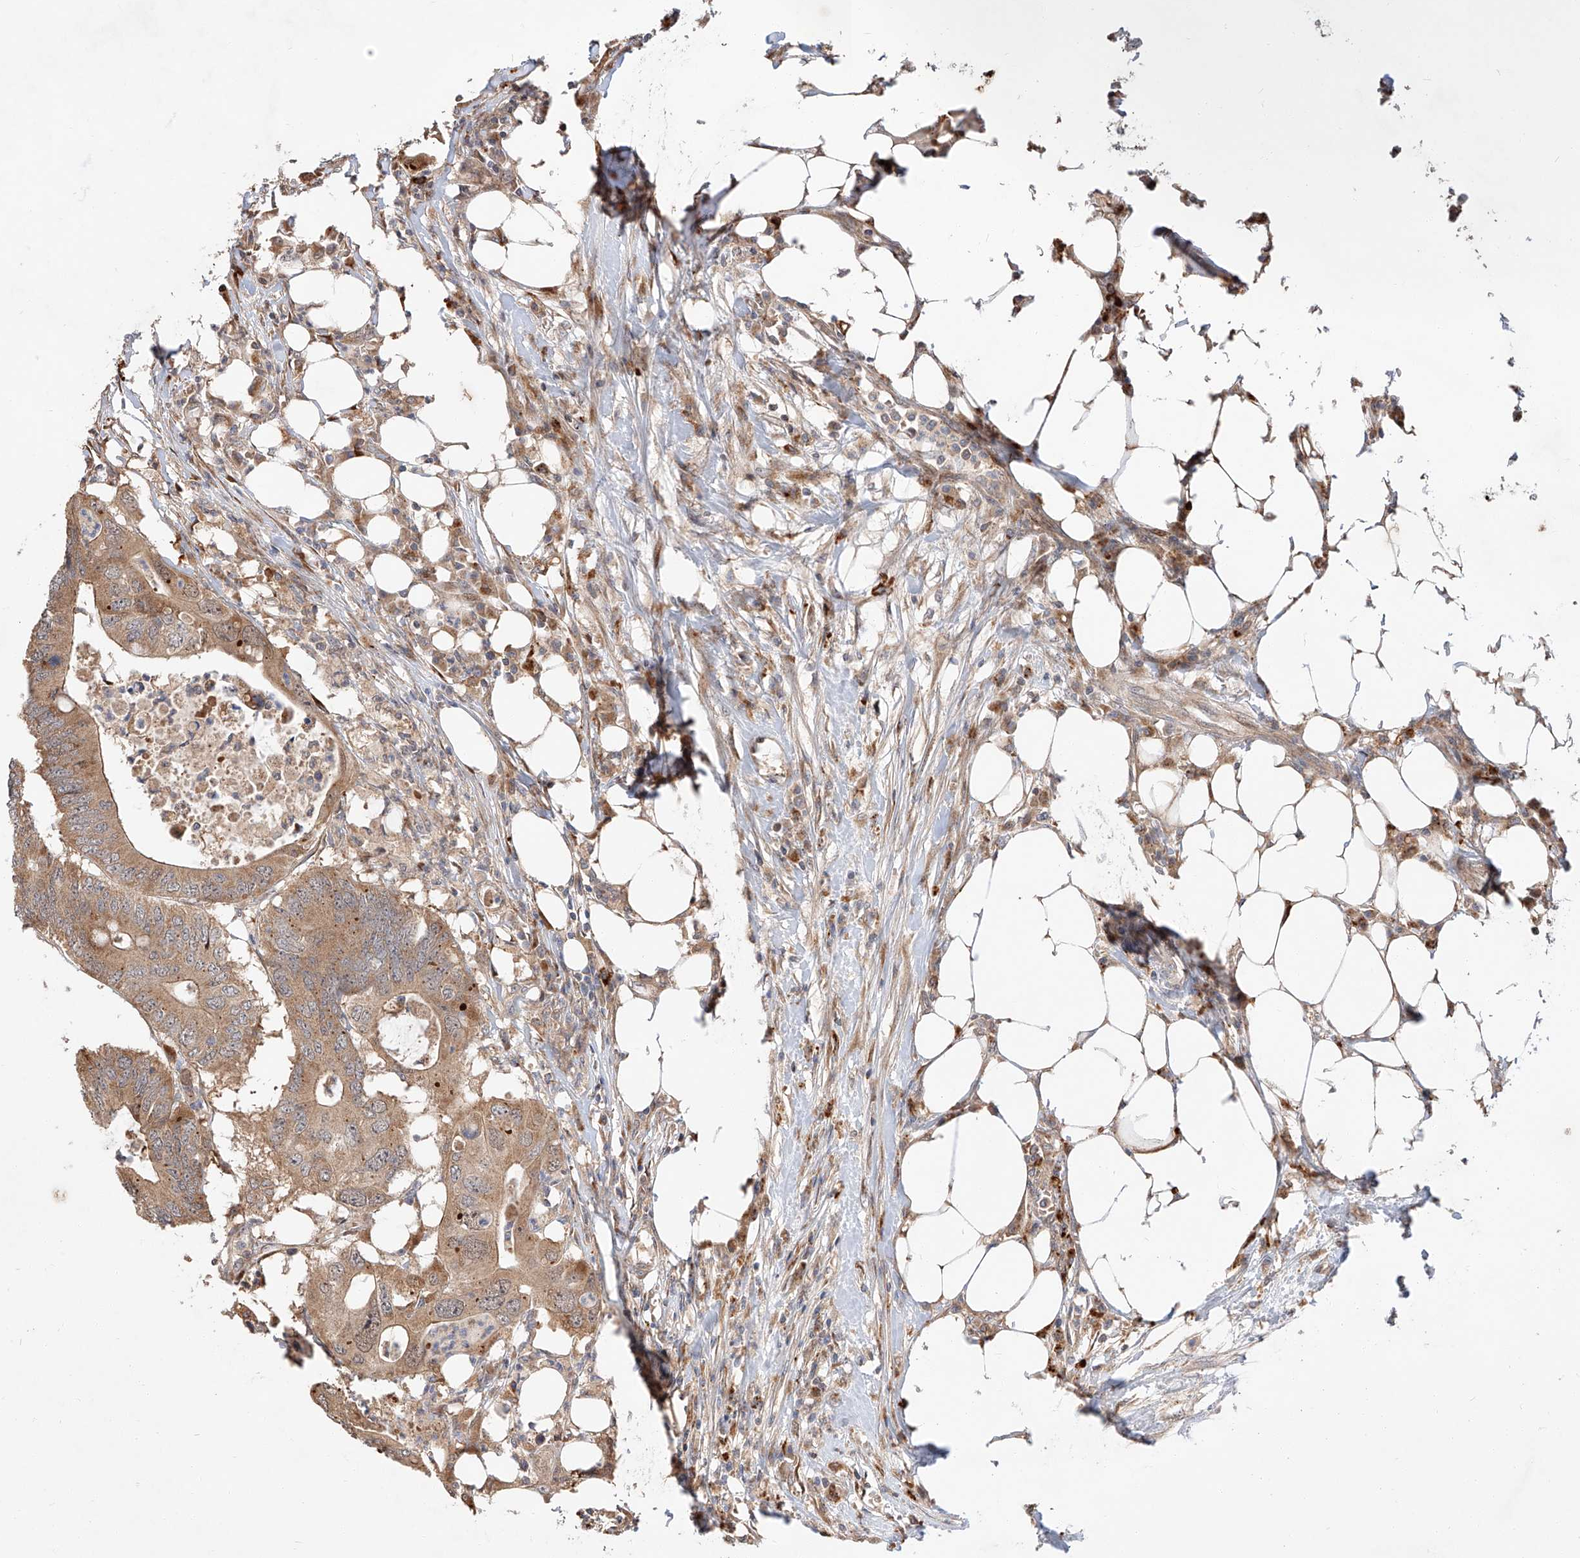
{"staining": {"intensity": "moderate", "quantity": ">75%", "location": "cytoplasmic/membranous"}, "tissue": "colorectal cancer", "cell_type": "Tumor cells", "image_type": "cancer", "snomed": [{"axis": "morphology", "description": "Adenocarcinoma, NOS"}, {"axis": "topography", "description": "Colon"}], "caption": "IHC image of human colorectal cancer stained for a protein (brown), which displays medium levels of moderate cytoplasmic/membranous staining in about >75% of tumor cells.", "gene": "DIRAS3", "patient": {"sex": "male", "age": 71}}